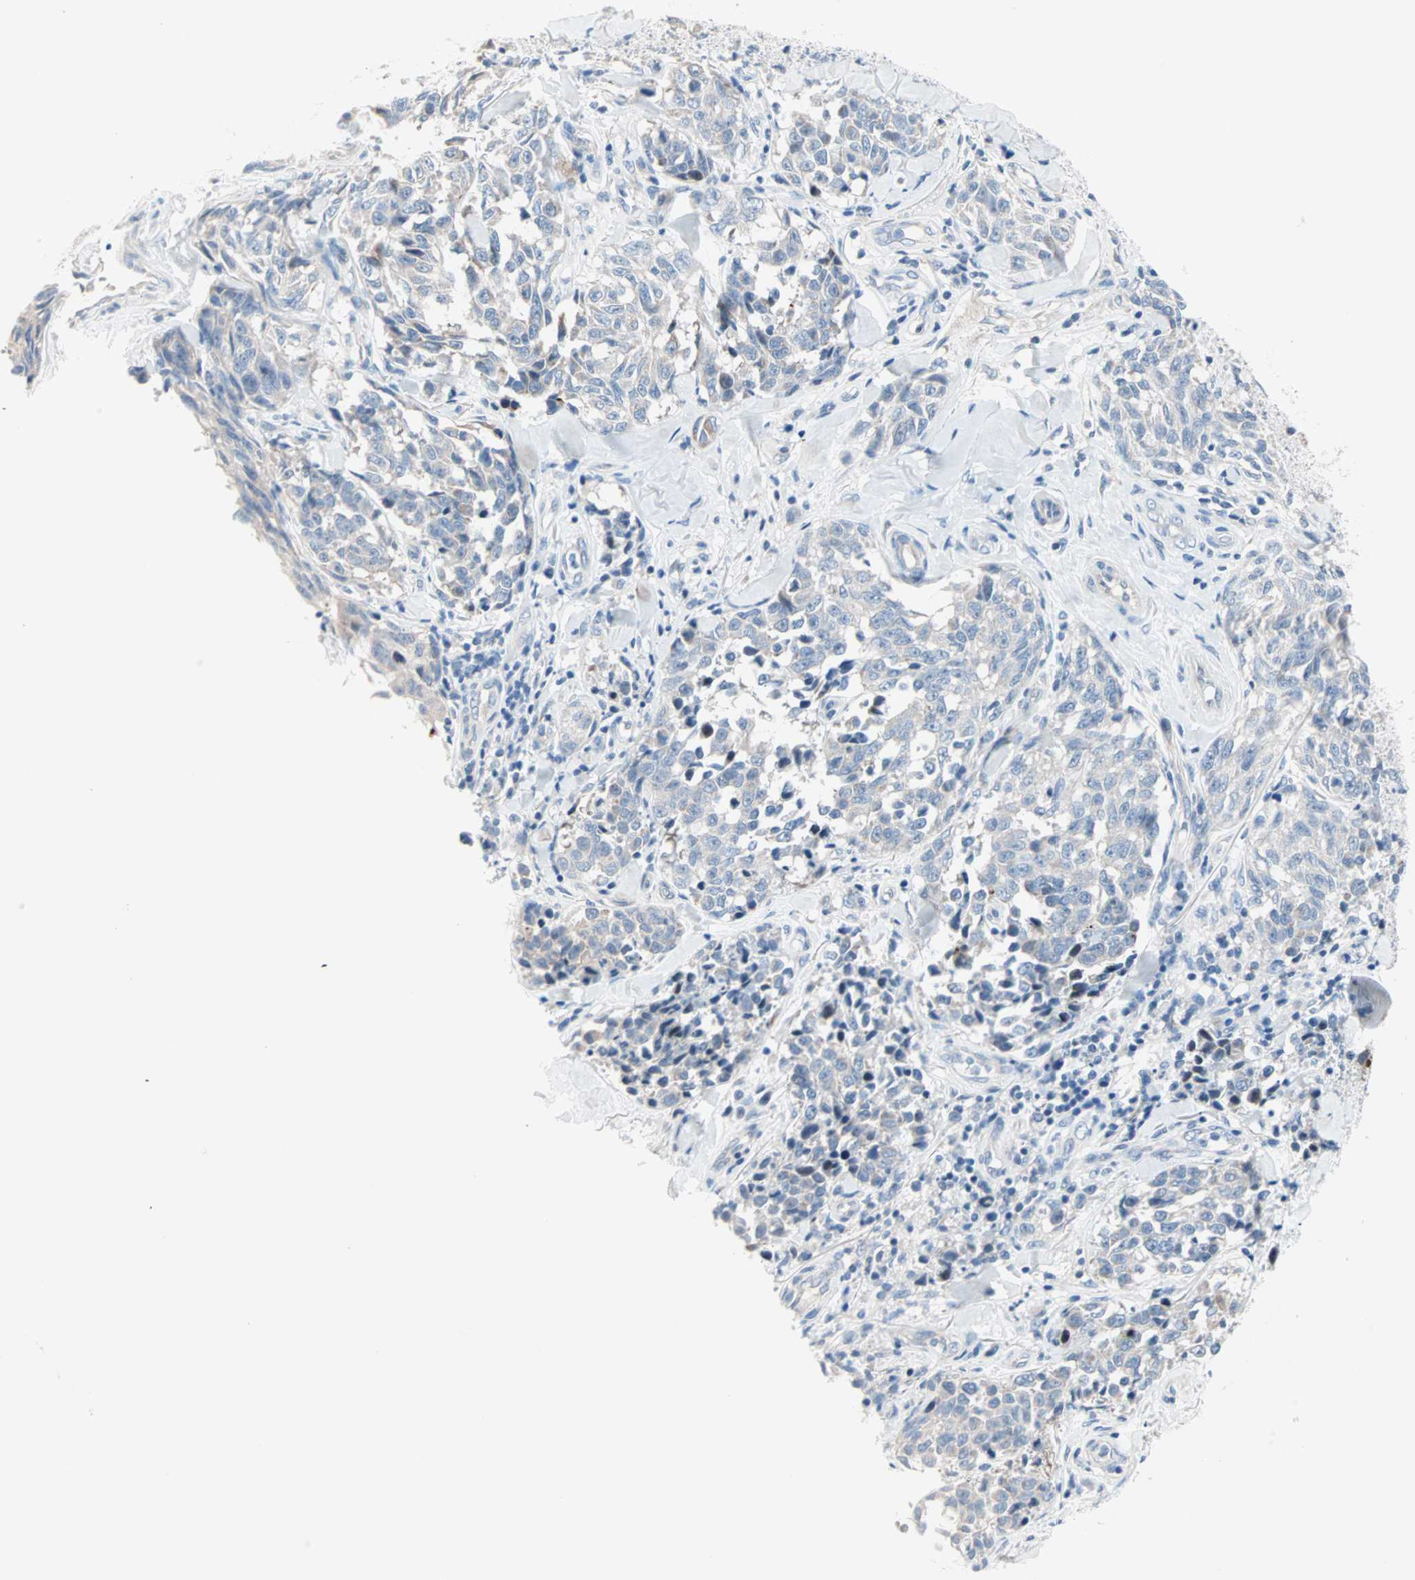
{"staining": {"intensity": "negative", "quantity": "none", "location": "none"}, "tissue": "melanoma", "cell_type": "Tumor cells", "image_type": "cancer", "snomed": [{"axis": "morphology", "description": "Malignant melanoma, NOS"}, {"axis": "topography", "description": "Skin"}], "caption": "The histopathology image displays no significant positivity in tumor cells of malignant melanoma.", "gene": "NEFH", "patient": {"sex": "female", "age": 64}}